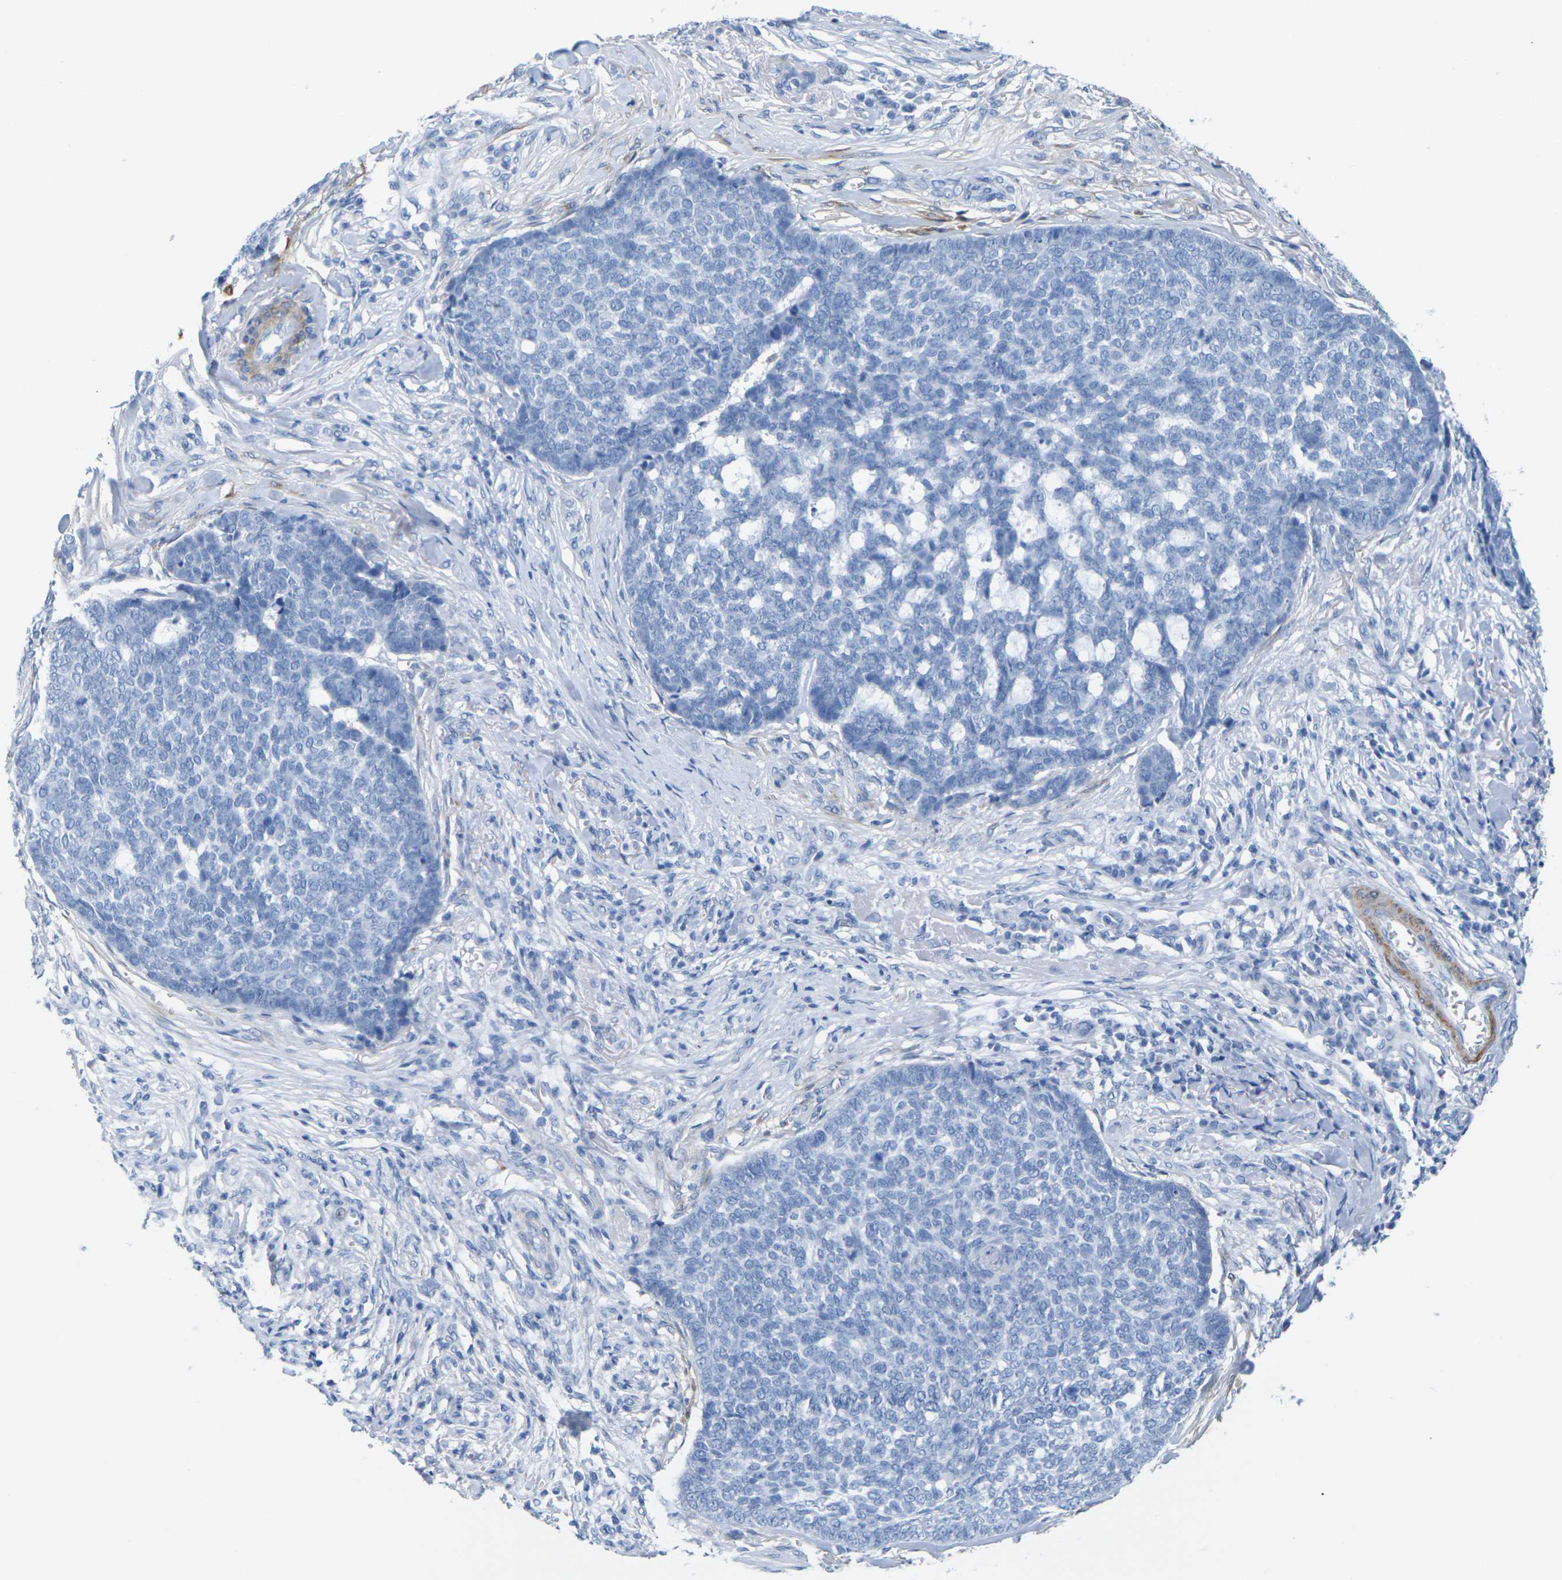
{"staining": {"intensity": "negative", "quantity": "none", "location": "none"}, "tissue": "skin cancer", "cell_type": "Tumor cells", "image_type": "cancer", "snomed": [{"axis": "morphology", "description": "Basal cell carcinoma"}, {"axis": "topography", "description": "Skin"}], "caption": "Tumor cells show no significant protein positivity in skin cancer. (DAB (3,3'-diaminobenzidine) immunohistochemistry (IHC) visualized using brightfield microscopy, high magnification).", "gene": "CNN1", "patient": {"sex": "male", "age": 84}}